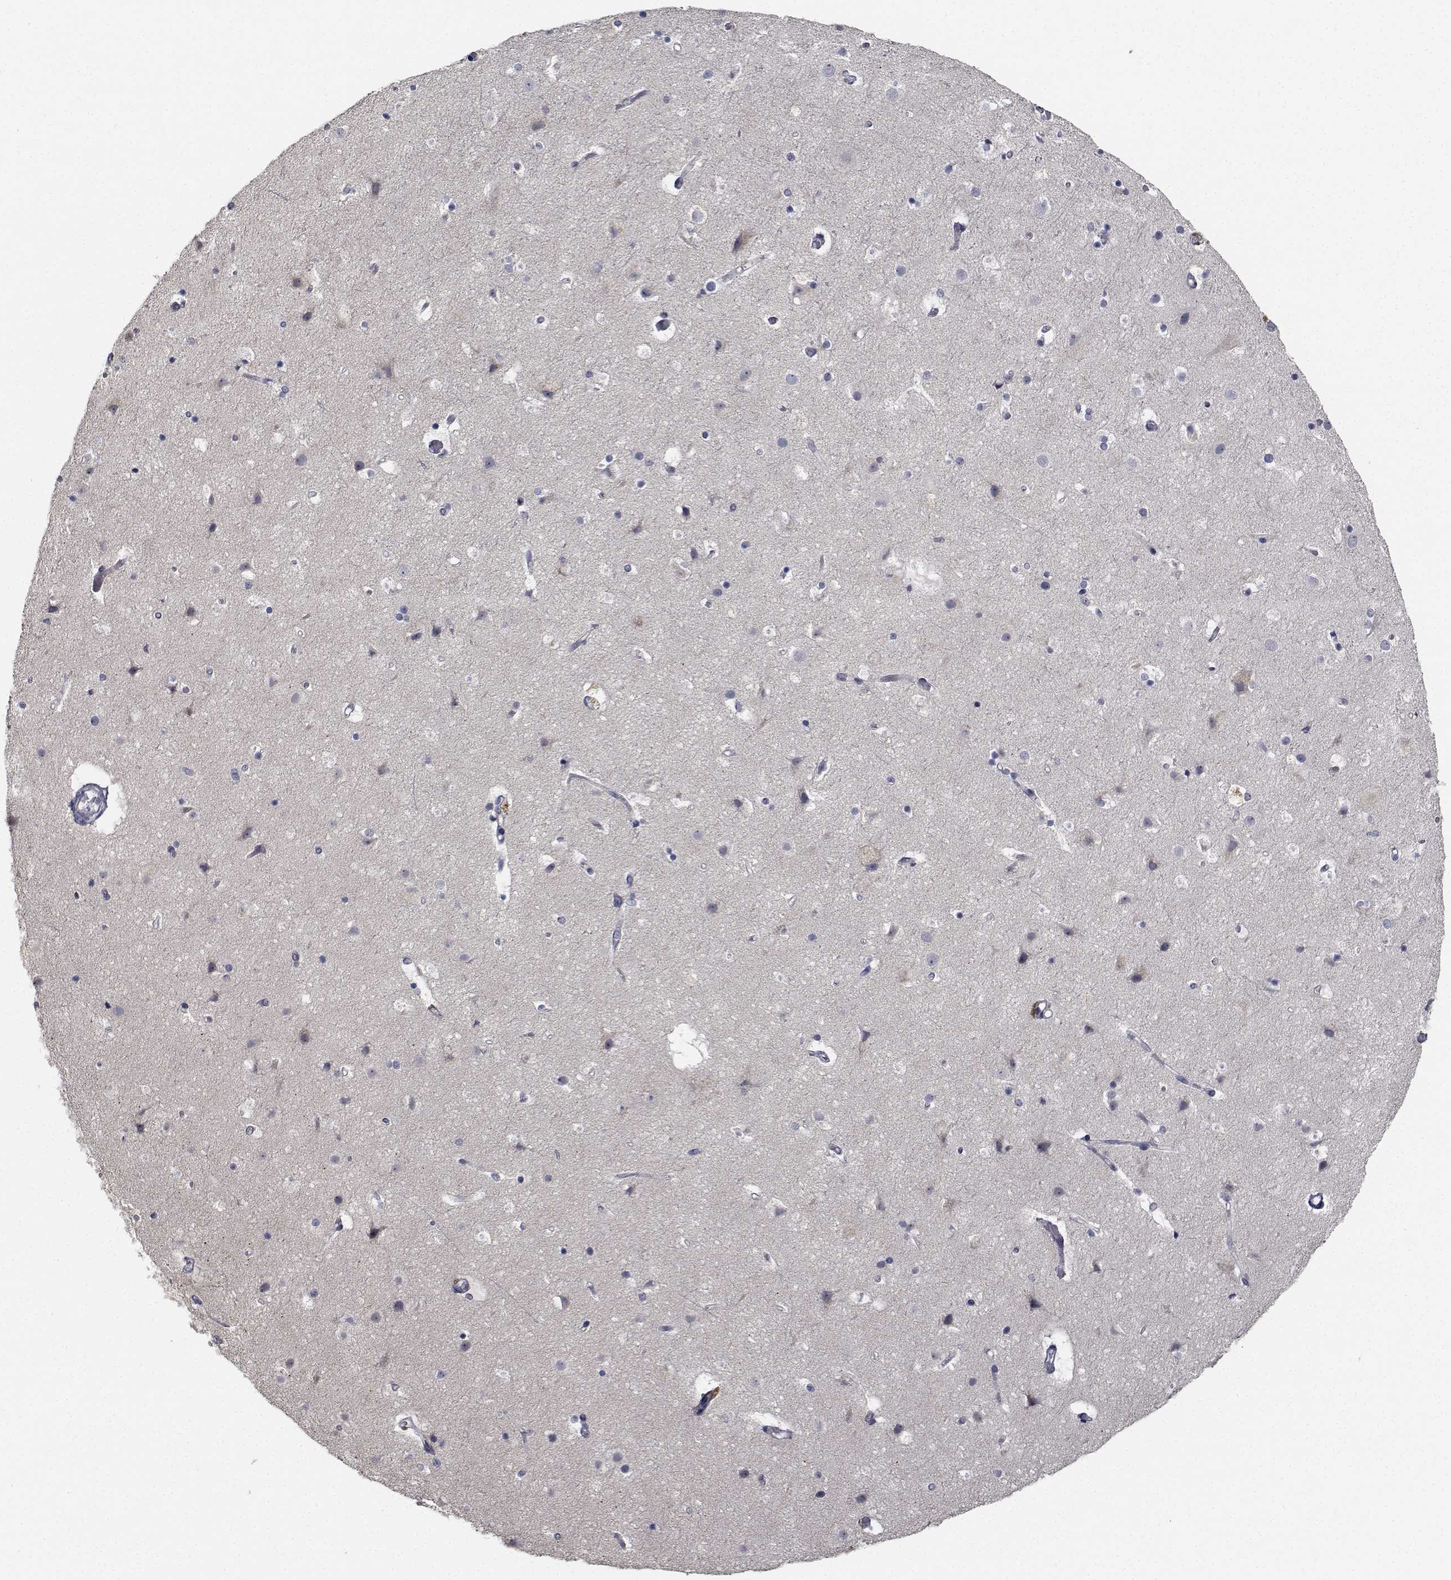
{"staining": {"intensity": "negative", "quantity": "none", "location": "none"}, "tissue": "cerebral cortex", "cell_type": "Endothelial cells", "image_type": "normal", "snomed": [{"axis": "morphology", "description": "Normal tissue, NOS"}, {"axis": "topography", "description": "Cerebral cortex"}], "caption": "Immunohistochemistry photomicrograph of normal human cerebral cortex stained for a protein (brown), which reveals no expression in endothelial cells.", "gene": "NVL", "patient": {"sex": "female", "age": 52}}